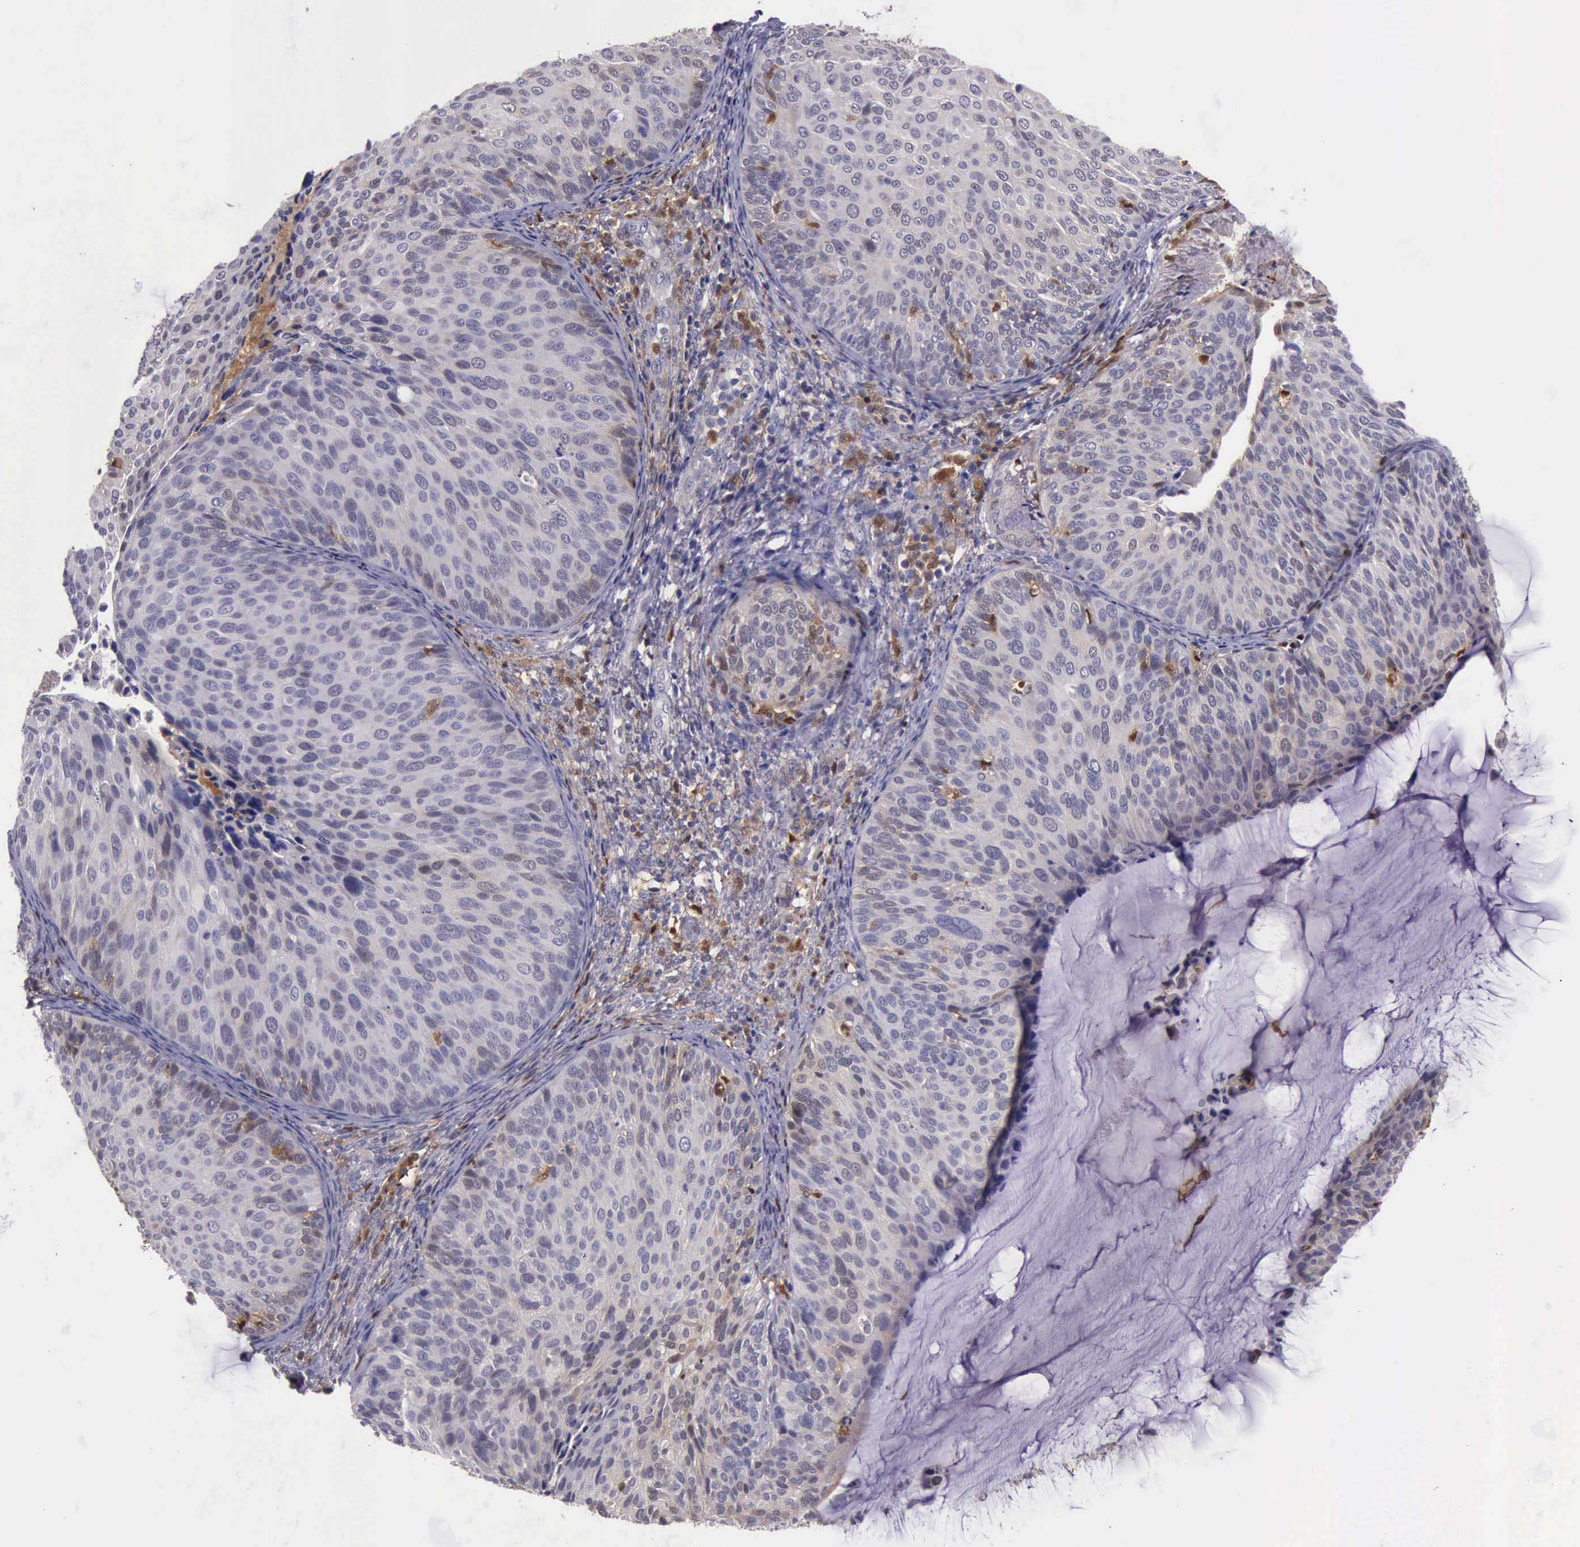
{"staining": {"intensity": "weak", "quantity": "<25%", "location": "cytoplasmic/membranous,nuclear"}, "tissue": "cervical cancer", "cell_type": "Tumor cells", "image_type": "cancer", "snomed": [{"axis": "morphology", "description": "Squamous cell carcinoma, NOS"}, {"axis": "topography", "description": "Cervix"}], "caption": "This is a micrograph of immunohistochemistry (IHC) staining of cervical cancer (squamous cell carcinoma), which shows no positivity in tumor cells.", "gene": "TYMP", "patient": {"sex": "female", "age": 36}}